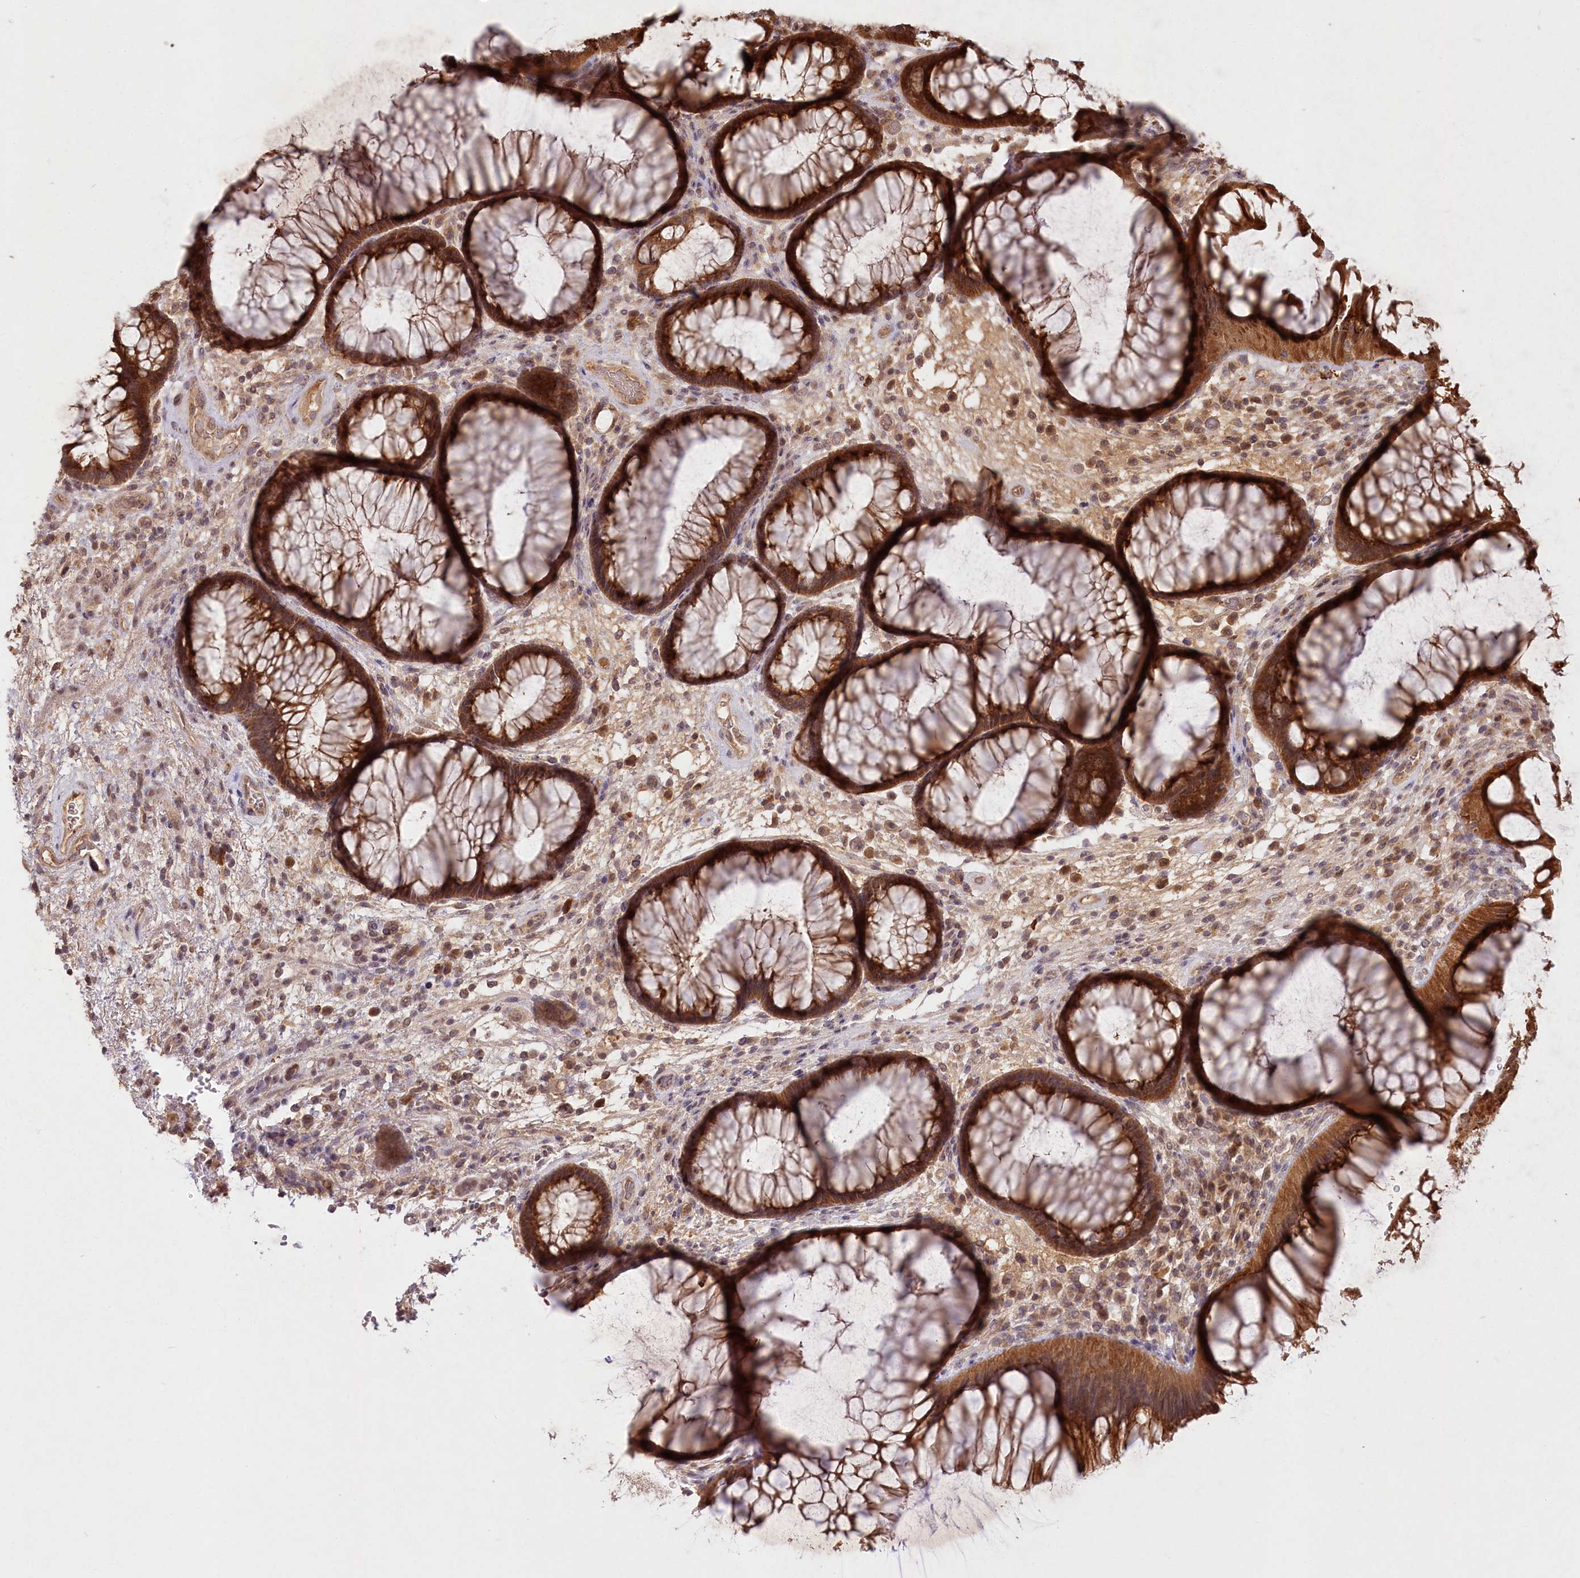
{"staining": {"intensity": "strong", "quantity": ">75%", "location": "cytoplasmic/membranous"}, "tissue": "rectum", "cell_type": "Glandular cells", "image_type": "normal", "snomed": [{"axis": "morphology", "description": "Normal tissue, NOS"}, {"axis": "topography", "description": "Rectum"}], "caption": "Protein analysis of unremarkable rectum reveals strong cytoplasmic/membranous expression in approximately >75% of glandular cells. The staining was performed using DAB (3,3'-diaminobenzidine), with brown indicating positive protein expression. Nuclei are stained blue with hematoxylin.", "gene": "IRAK1BP1", "patient": {"sex": "male", "age": 51}}